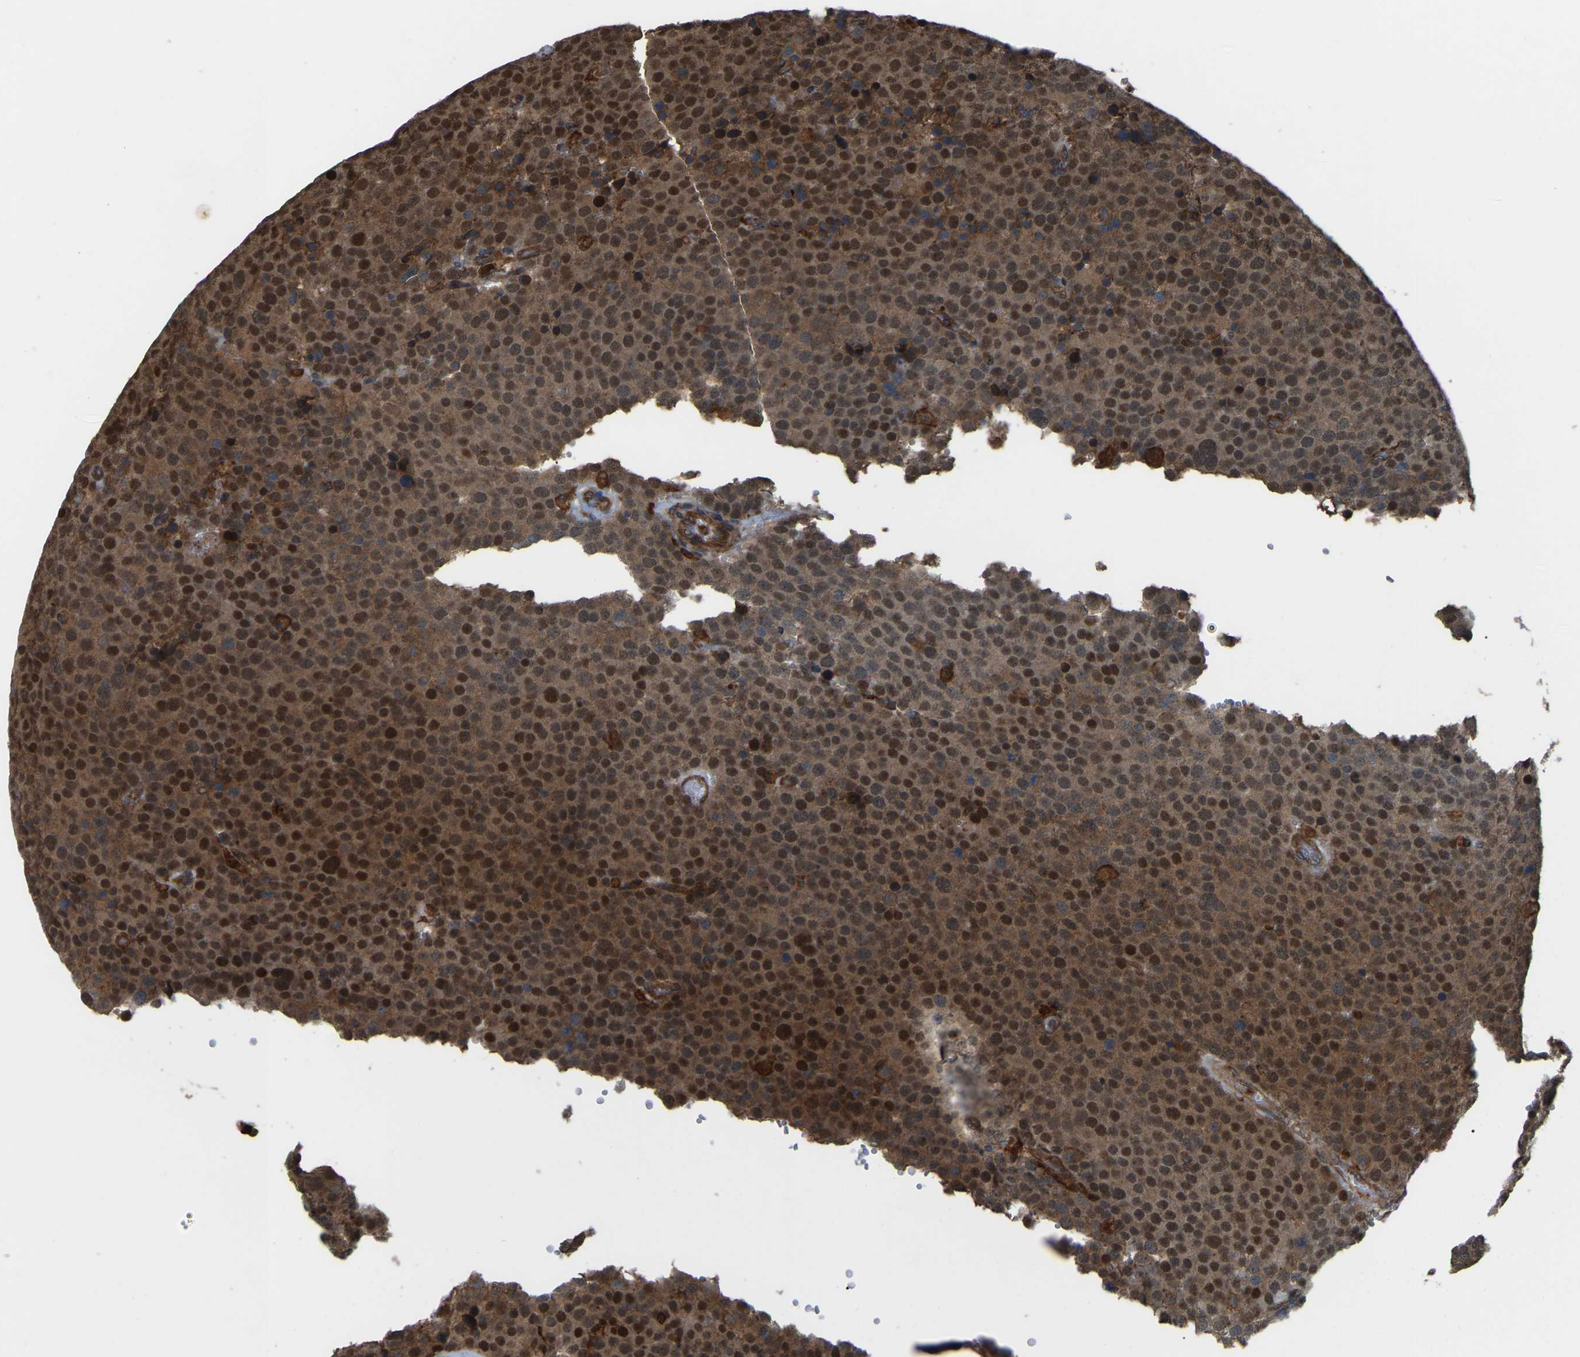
{"staining": {"intensity": "strong", "quantity": ">75%", "location": "cytoplasmic/membranous,nuclear"}, "tissue": "testis cancer", "cell_type": "Tumor cells", "image_type": "cancer", "snomed": [{"axis": "morphology", "description": "Normal tissue, NOS"}, {"axis": "morphology", "description": "Seminoma, NOS"}, {"axis": "topography", "description": "Testis"}], "caption": "Immunohistochemistry of human testis cancer demonstrates high levels of strong cytoplasmic/membranous and nuclear staining in approximately >75% of tumor cells.", "gene": "SAMD9L", "patient": {"sex": "male", "age": 71}}